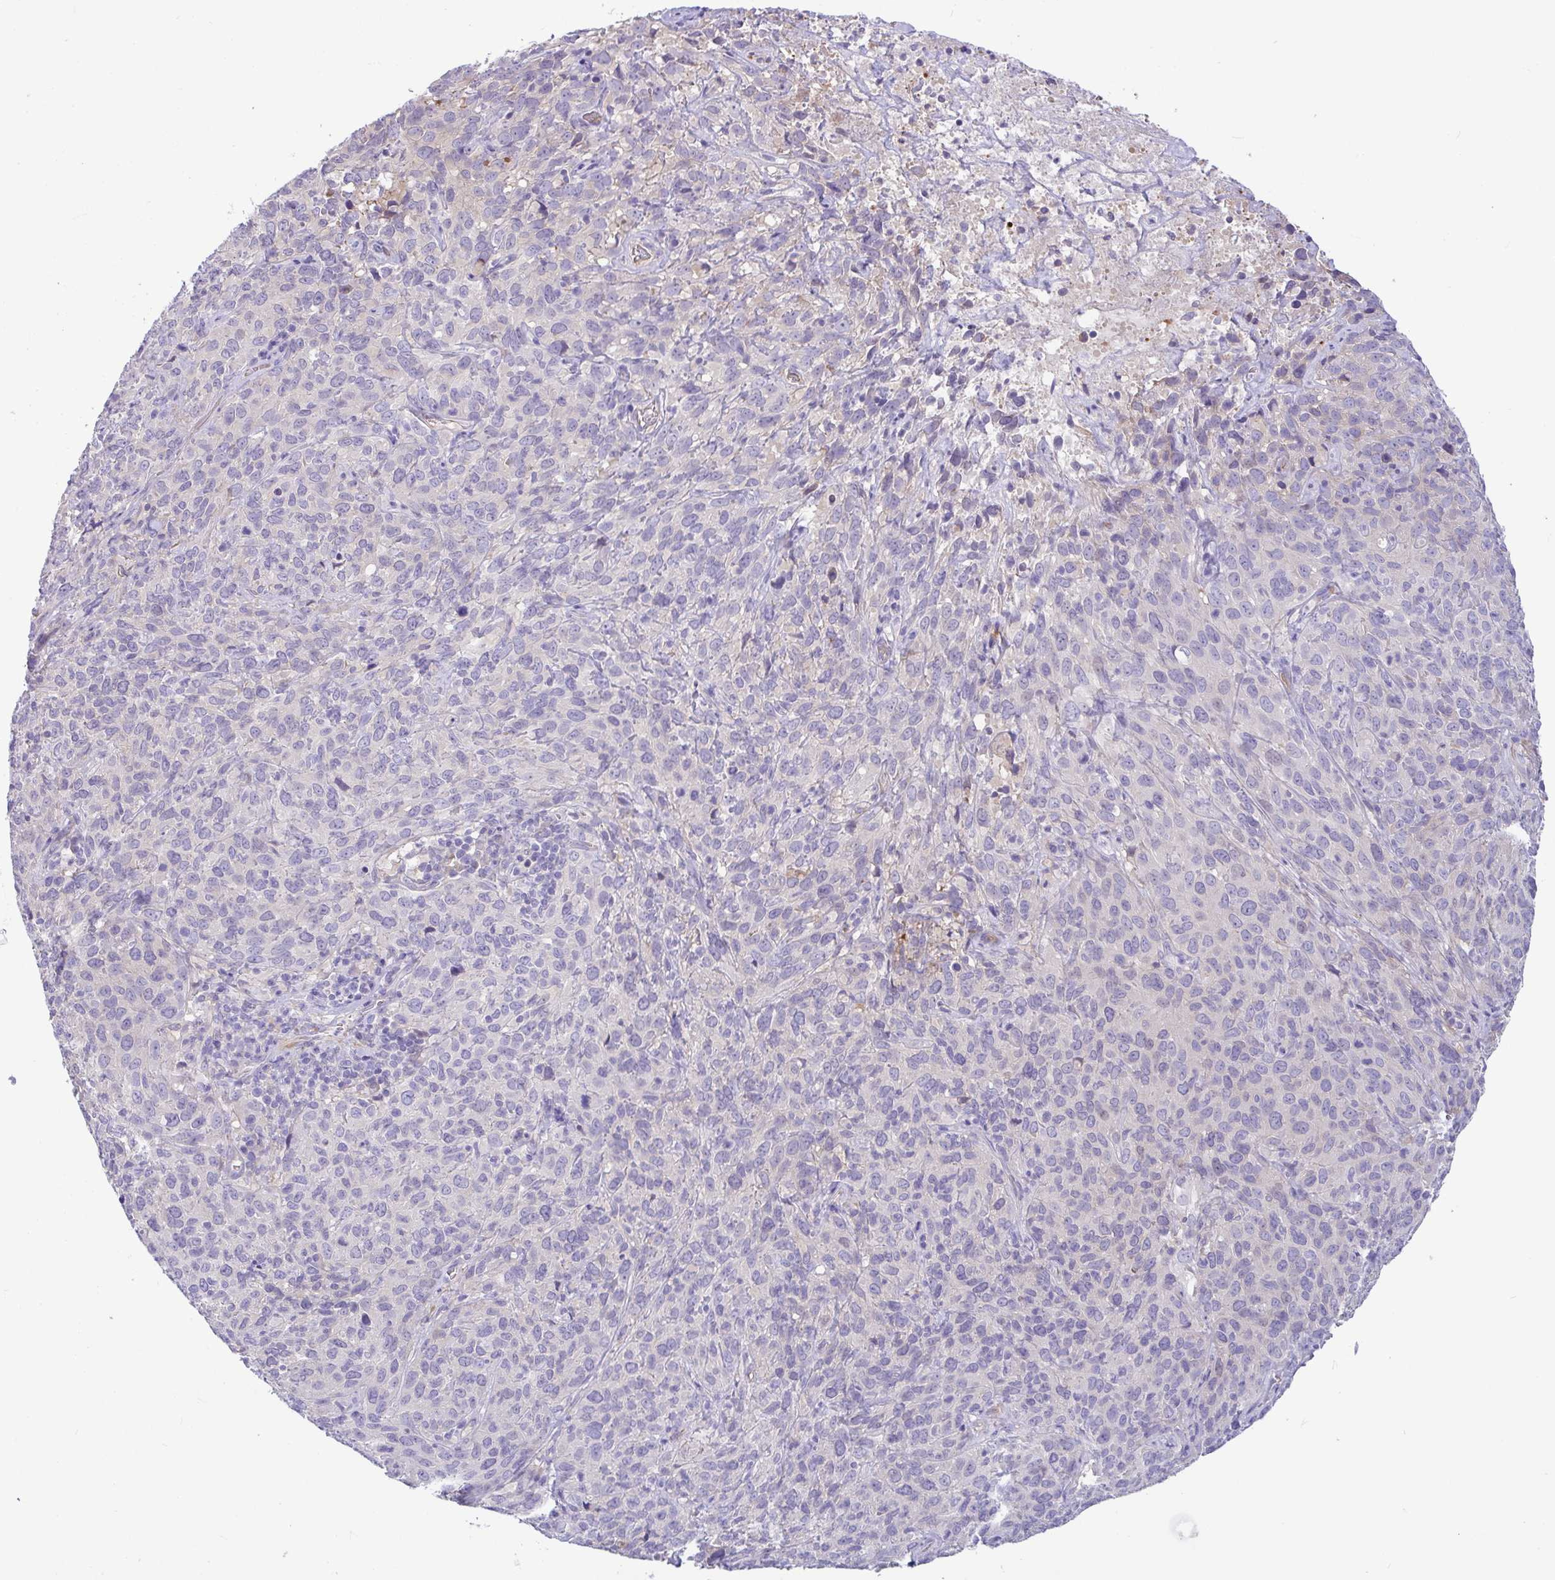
{"staining": {"intensity": "negative", "quantity": "none", "location": "none"}, "tissue": "cervical cancer", "cell_type": "Tumor cells", "image_type": "cancer", "snomed": [{"axis": "morphology", "description": "Squamous cell carcinoma, NOS"}, {"axis": "topography", "description": "Cervix"}], "caption": "Immunohistochemical staining of human cervical squamous cell carcinoma reveals no significant positivity in tumor cells.", "gene": "MOCS1", "patient": {"sex": "female", "age": 51}}